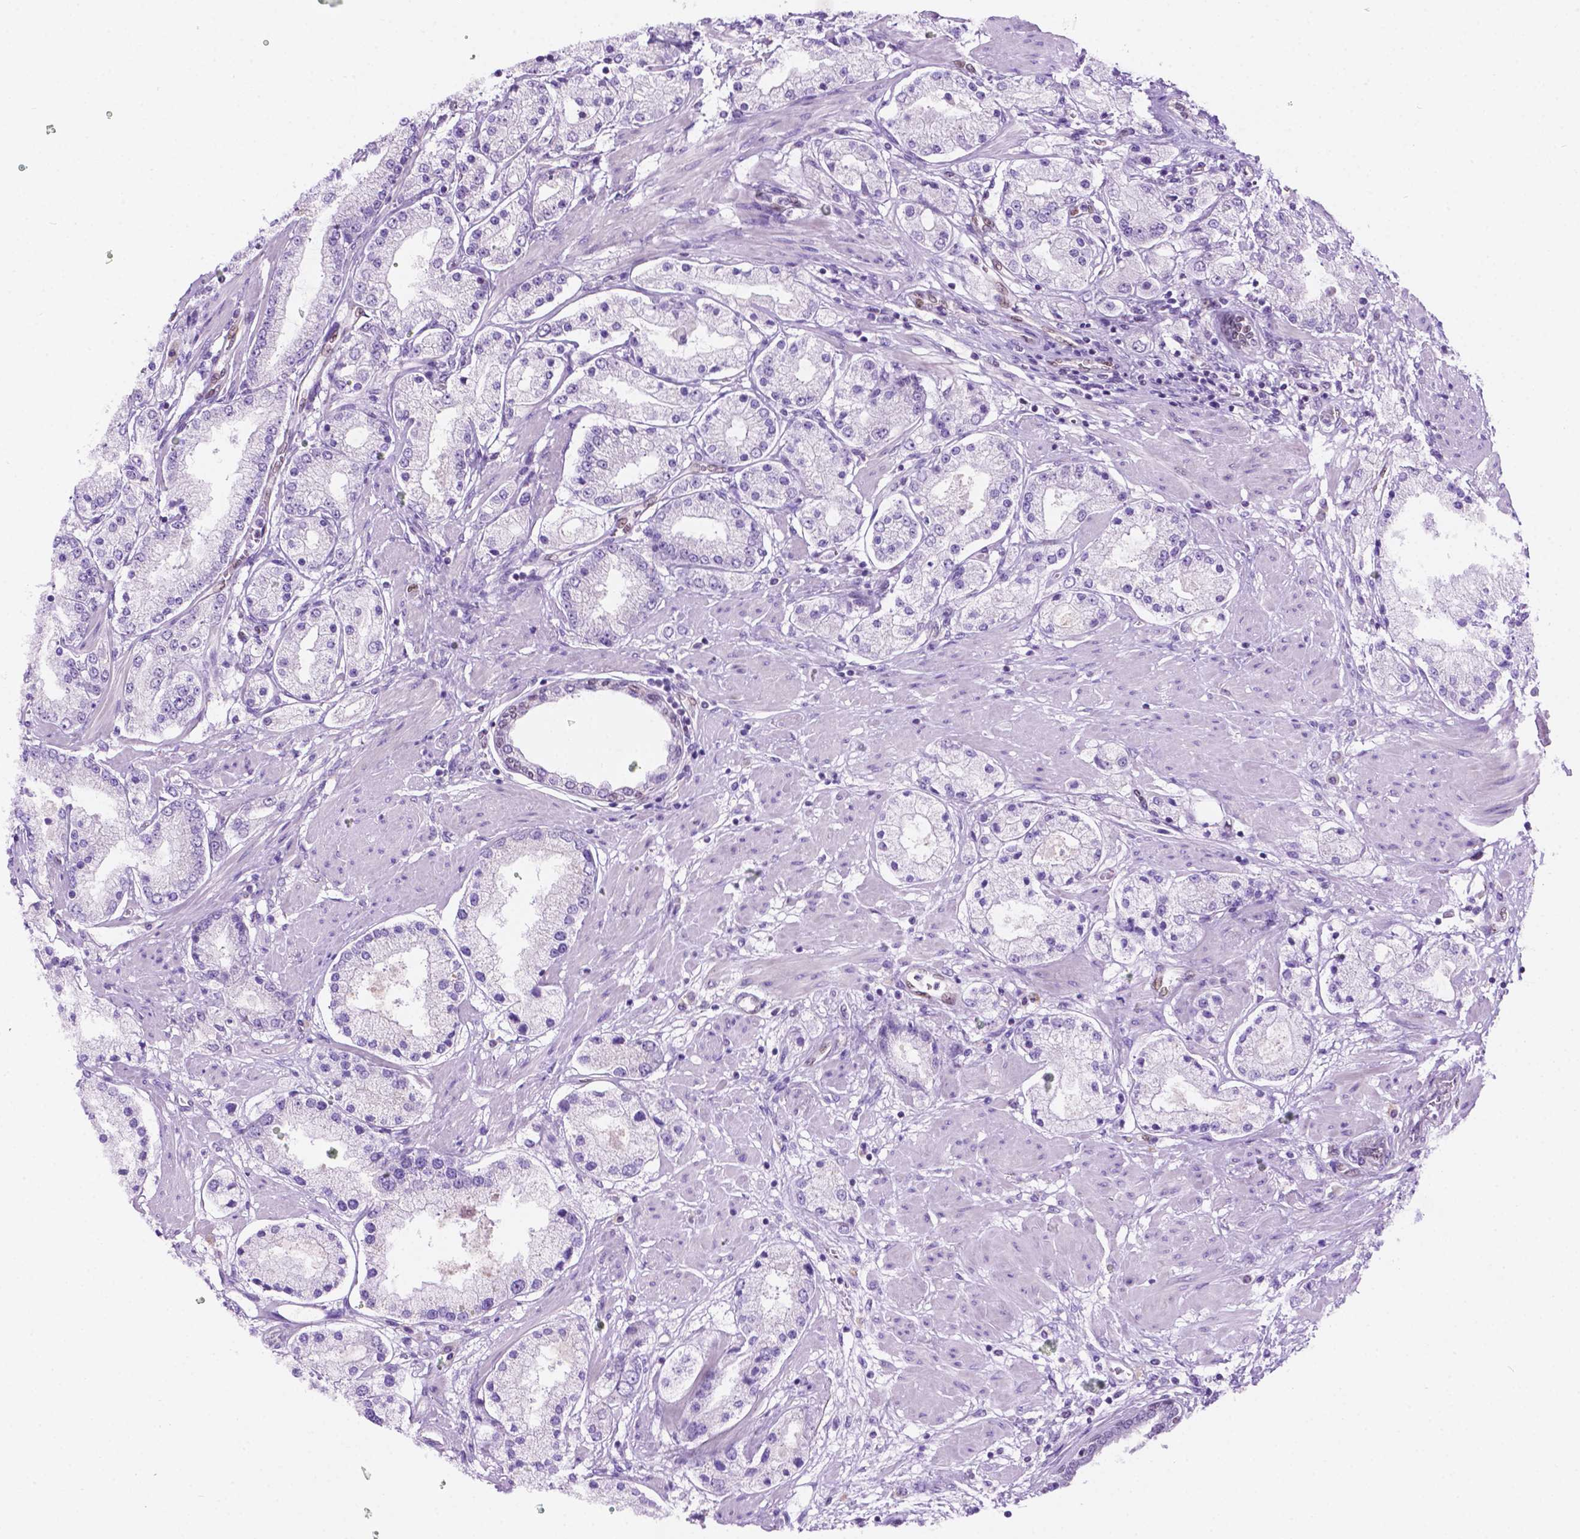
{"staining": {"intensity": "negative", "quantity": "none", "location": "none"}, "tissue": "prostate cancer", "cell_type": "Tumor cells", "image_type": "cancer", "snomed": [{"axis": "morphology", "description": "Adenocarcinoma, High grade"}, {"axis": "topography", "description": "Prostate"}], "caption": "IHC image of human prostate cancer stained for a protein (brown), which shows no positivity in tumor cells.", "gene": "ERF", "patient": {"sex": "male", "age": 67}}